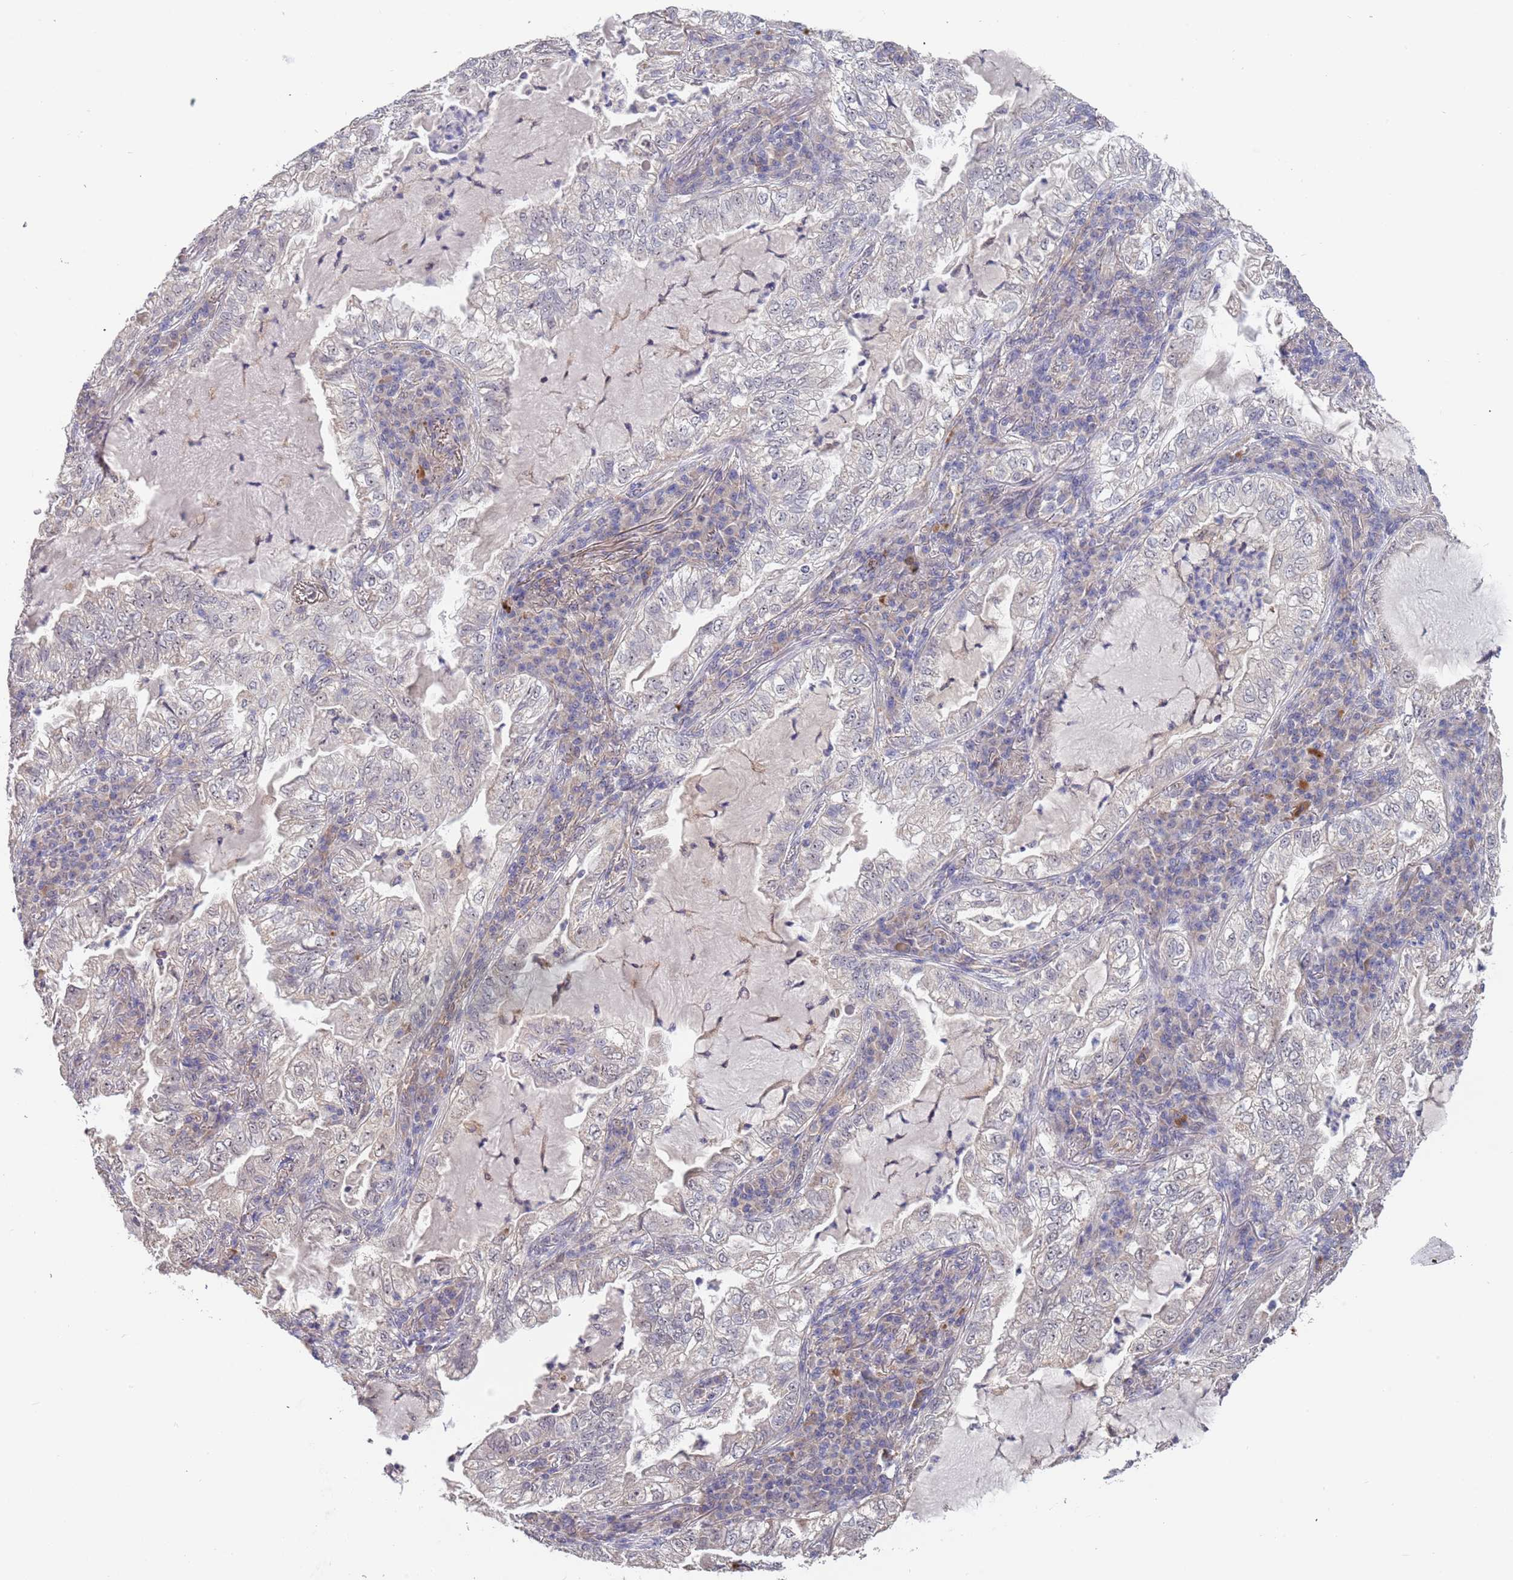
{"staining": {"intensity": "negative", "quantity": "none", "location": "none"}, "tissue": "lung cancer", "cell_type": "Tumor cells", "image_type": "cancer", "snomed": [{"axis": "morphology", "description": "Adenocarcinoma, NOS"}, {"axis": "topography", "description": "Lung"}], "caption": "Immunohistochemistry photomicrograph of human lung cancer (adenocarcinoma) stained for a protein (brown), which shows no expression in tumor cells.", "gene": "TMEM64", "patient": {"sex": "female", "age": 73}}